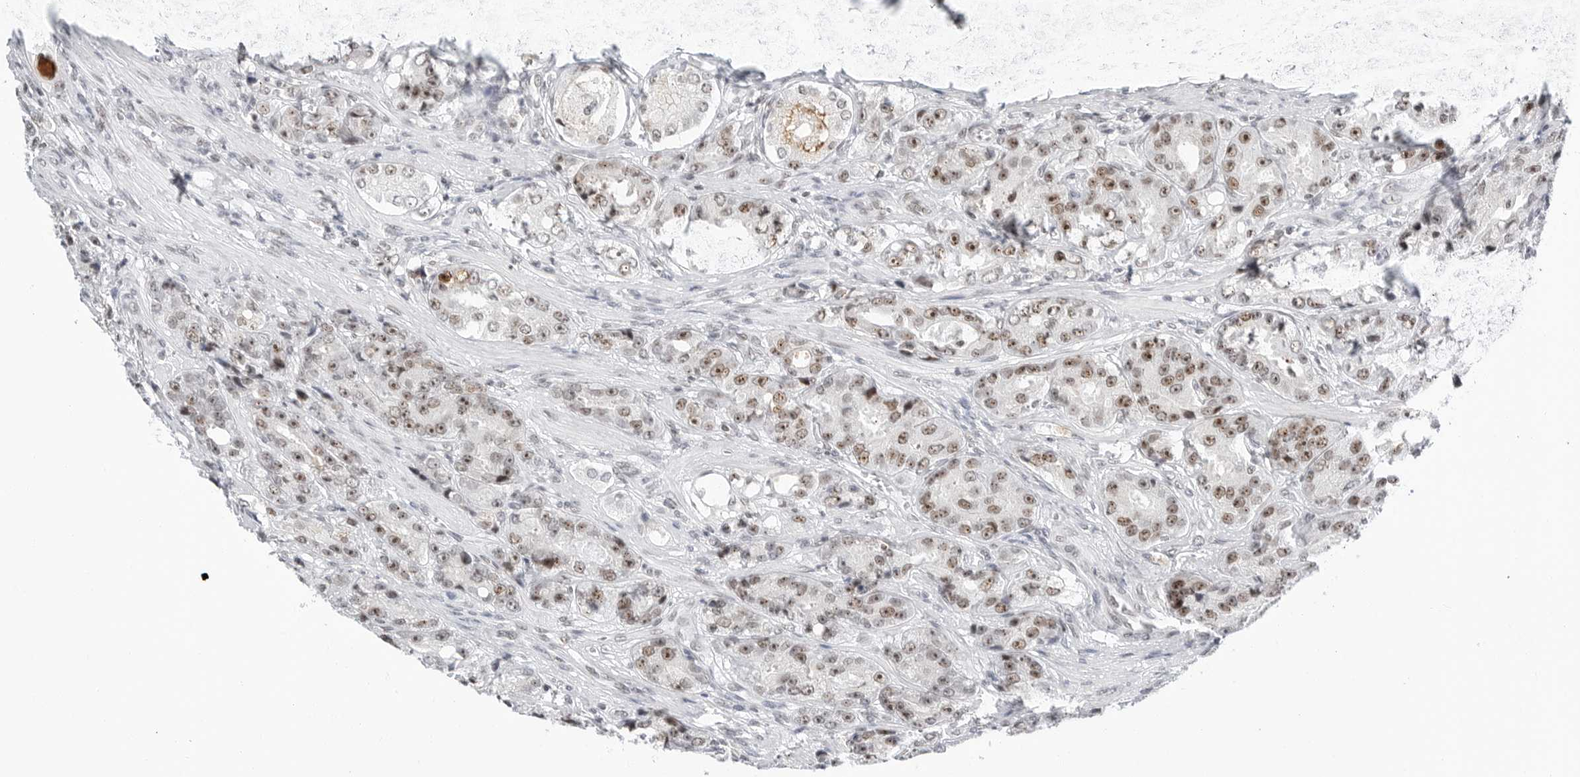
{"staining": {"intensity": "moderate", "quantity": ">75%", "location": "nuclear"}, "tissue": "prostate cancer", "cell_type": "Tumor cells", "image_type": "cancer", "snomed": [{"axis": "morphology", "description": "Adenocarcinoma, High grade"}, {"axis": "topography", "description": "Prostate"}], "caption": "Immunohistochemistry micrograph of neoplastic tissue: prostate cancer (adenocarcinoma (high-grade)) stained using IHC exhibits medium levels of moderate protein expression localized specifically in the nuclear of tumor cells, appearing as a nuclear brown color.", "gene": "WRAP53", "patient": {"sex": "male", "age": 60}}